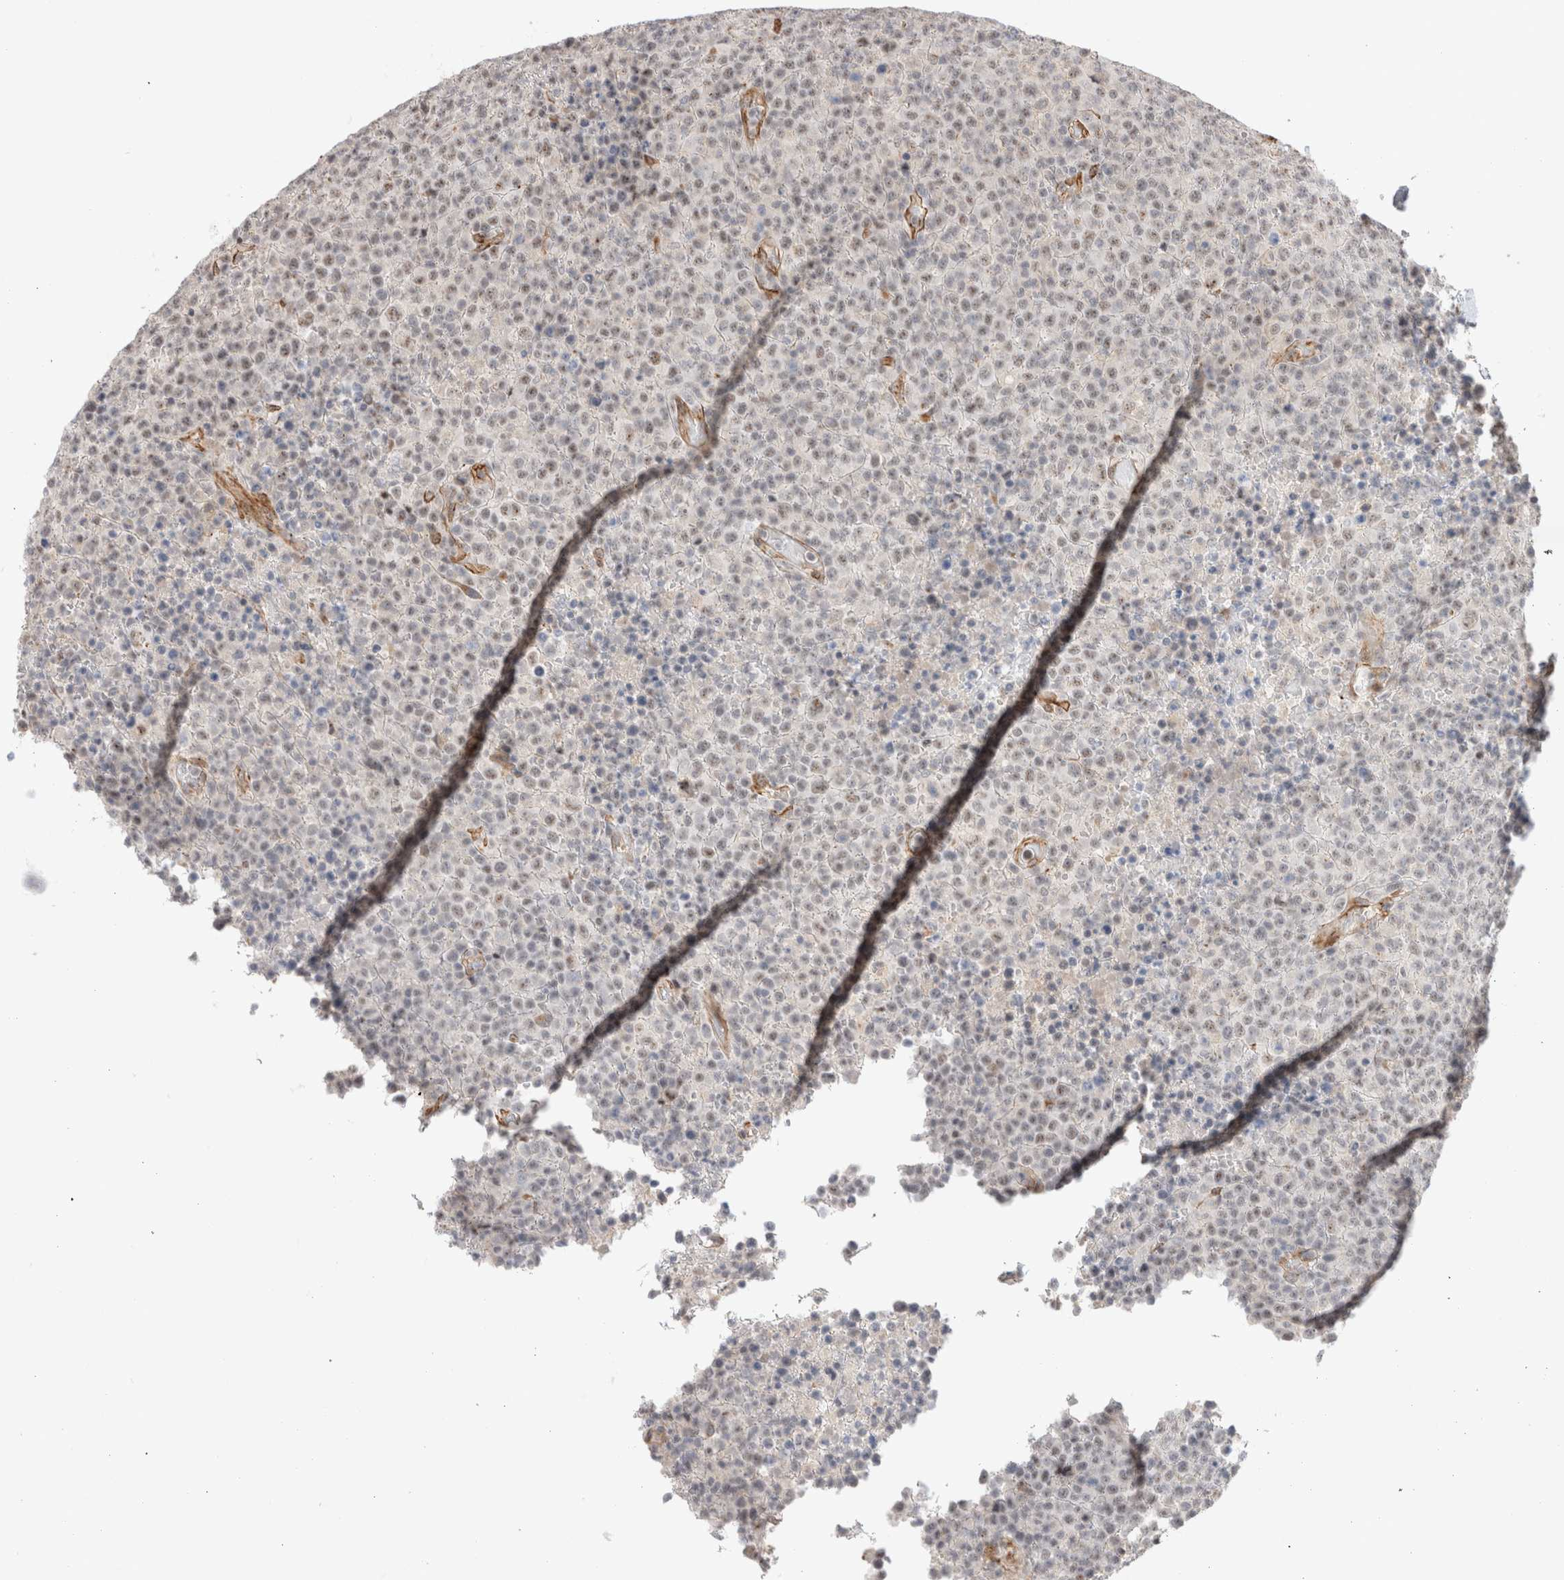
{"staining": {"intensity": "weak", "quantity": "25%-75%", "location": "nuclear"}, "tissue": "lymphoma", "cell_type": "Tumor cells", "image_type": "cancer", "snomed": [{"axis": "morphology", "description": "Malignant lymphoma, non-Hodgkin's type, High grade"}, {"axis": "topography", "description": "Lymph node"}], "caption": "High-grade malignant lymphoma, non-Hodgkin's type tissue exhibits weak nuclear expression in about 25%-75% of tumor cells (Stains: DAB in brown, nuclei in blue, Microscopy: brightfield microscopy at high magnification).", "gene": "CAAP1", "patient": {"sex": "male", "age": 13}}